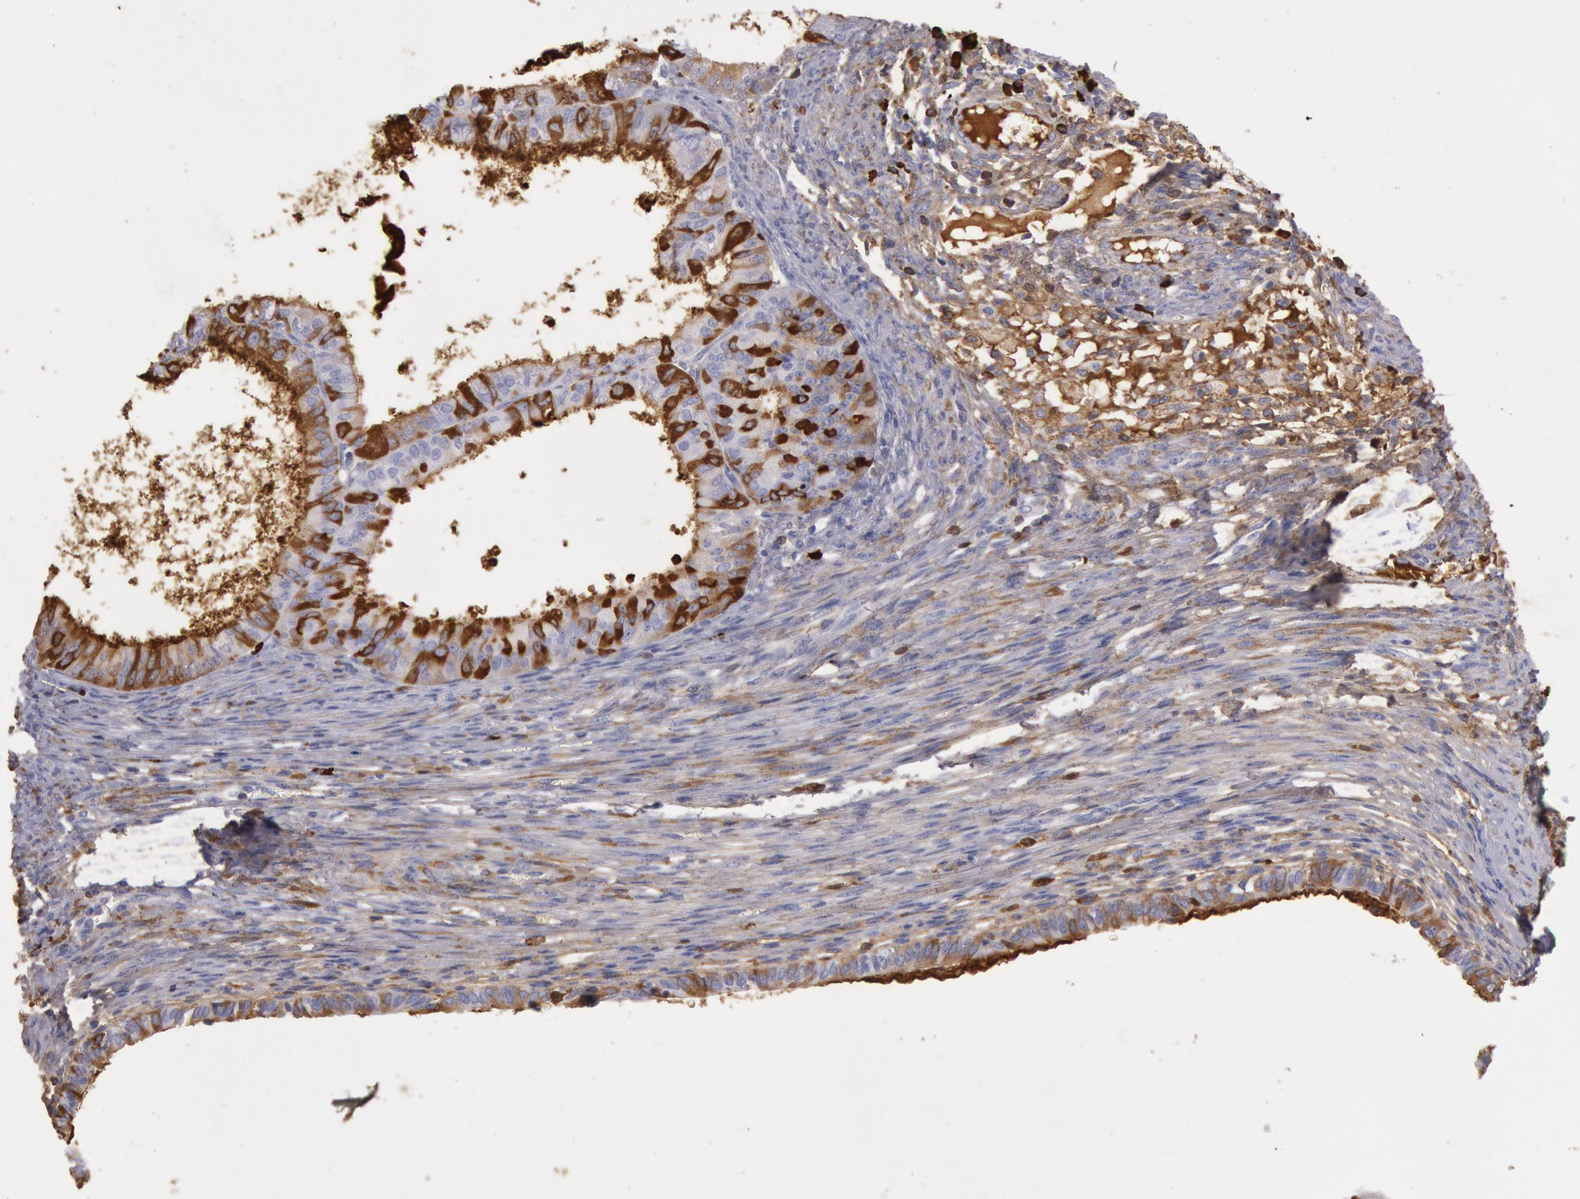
{"staining": {"intensity": "moderate", "quantity": "<25%", "location": "cytoplasmic/membranous"}, "tissue": "endometrial cancer", "cell_type": "Tumor cells", "image_type": "cancer", "snomed": [{"axis": "morphology", "description": "Adenocarcinoma, NOS"}, {"axis": "topography", "description": "Endometrium"}], "caption": "The immunohistochemical stain shows moderate cytoplasmic/membranous staining in tumor cells of adenocarcinoma (endometrial) tissue.", "gene": "IGHA1", "patient": {"sex": "female", "age": 76}}